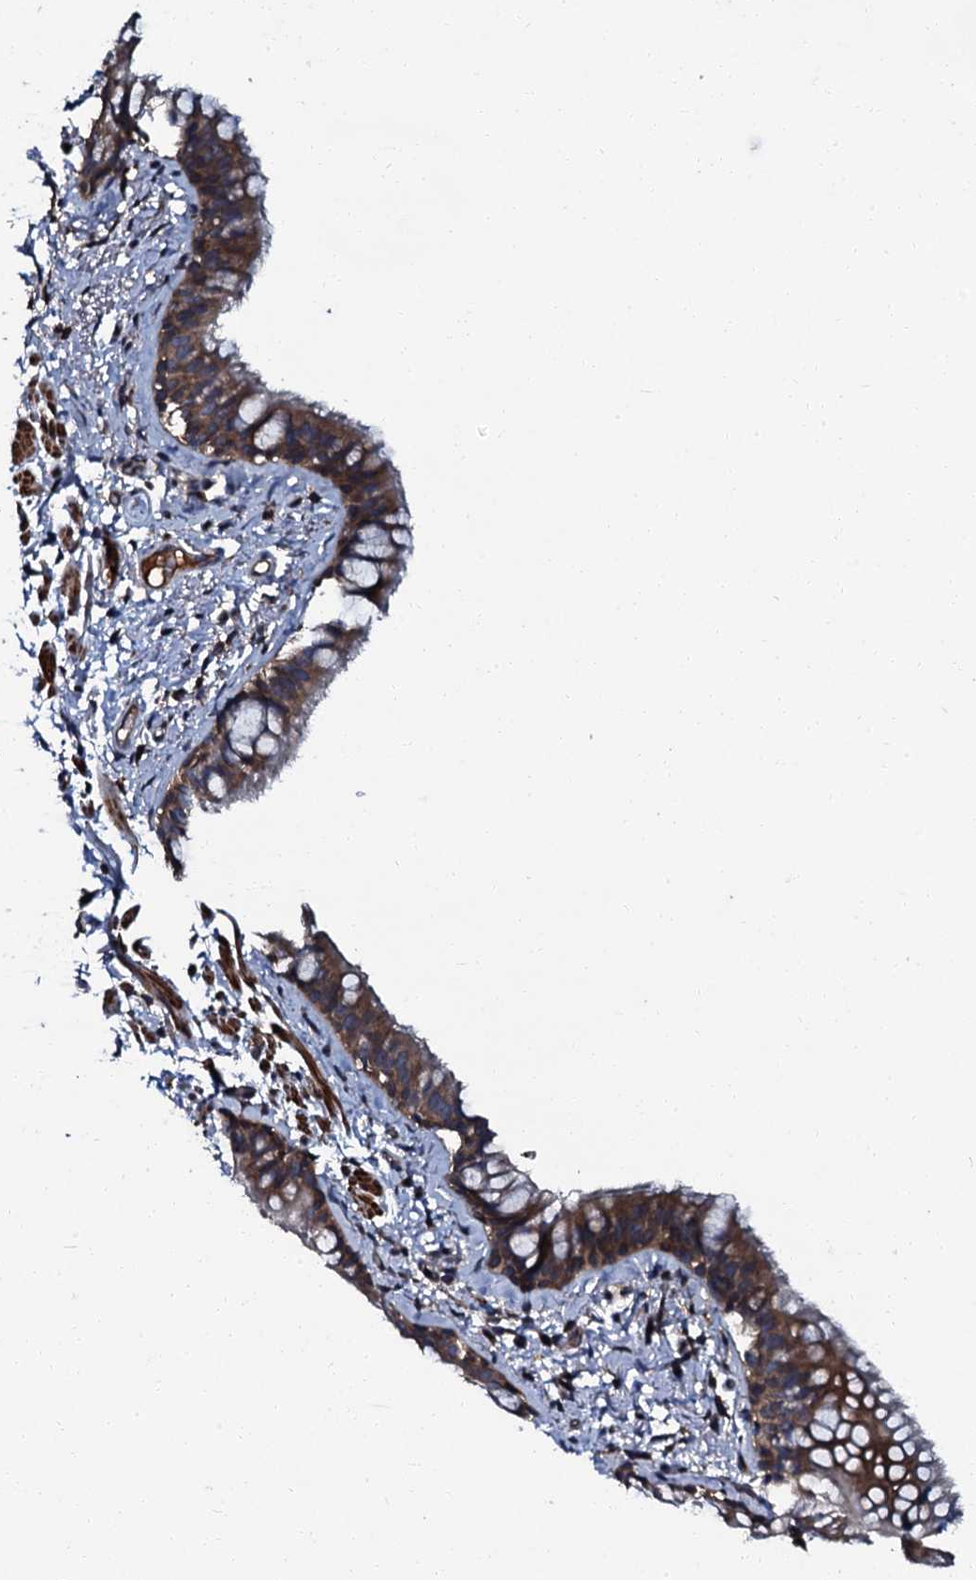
{"staining": {"intensity": "moderate", "quantity": ">75%", "location": "cytoplasmic/membranous"}, "tissue": "bronchus", "cell_type": "Respiratory epithelial cells", "image_type": "normal", "snomed": [{"axis": "morphology", "description": "Normal tissue, NOS"}, {"axis": "topography", "description": "Cartilage tissue"}, {"axis": "topography", "description": "Bronchus"}], "caption": "Immunohistochemistry (IHC) of unremarkable bronchus displays medium levels of moderate cytoplasmic/membranous expression in approximately >75% of respiratory epithelial cells.", "gene": "N4BP1", "patient": {"sex": "female", "age": 36}}